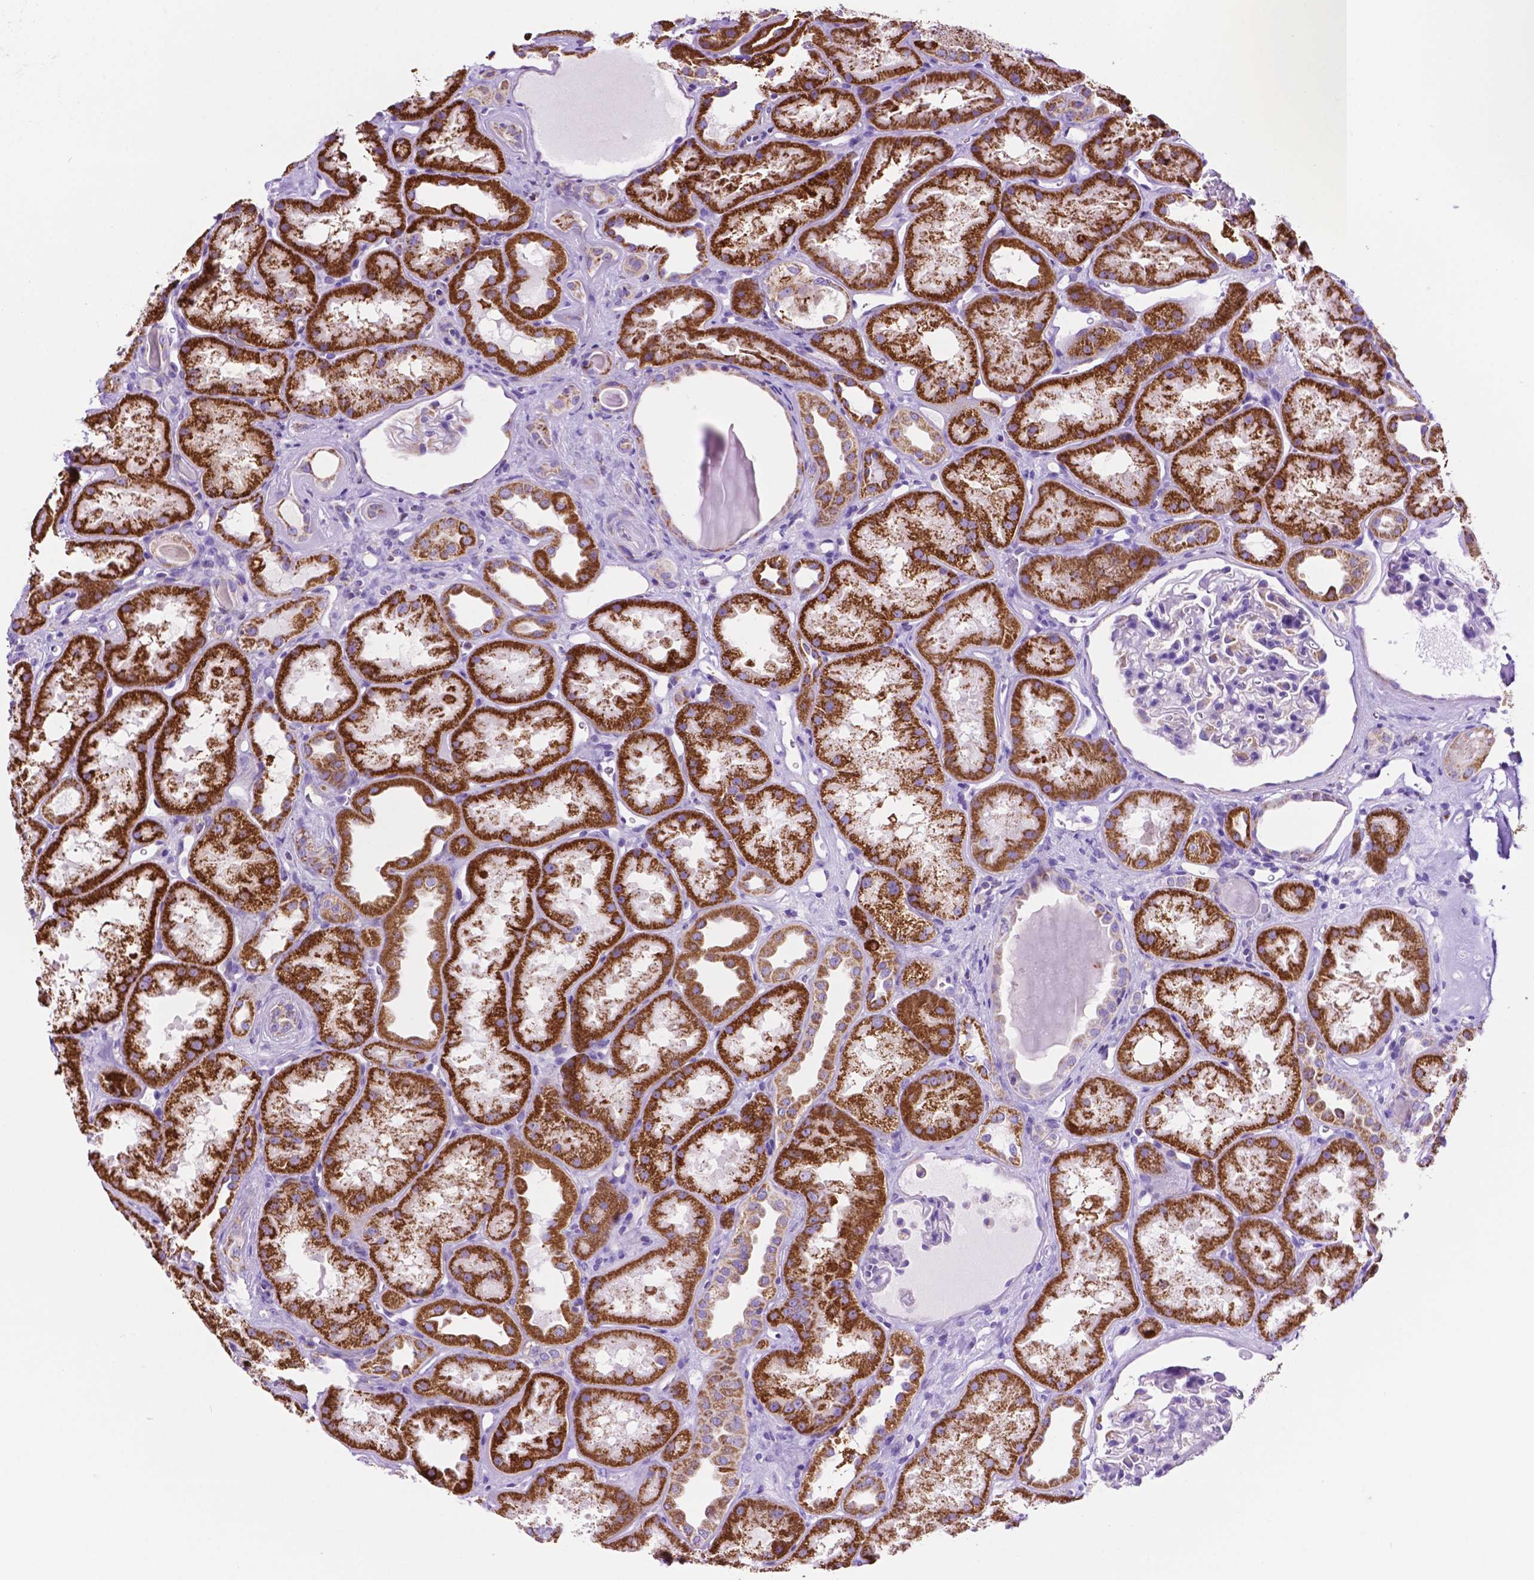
{"staining": {"intensity": "negative", "quantity": "none", "location": "none"}, "tissue": "kidney", "cell_type": "Cells in glomeruli", "image_type": "normal", "snomed": [{"axis": "morphology", "description": "Normal tissue, NOS"}, {"axis": "topography", "description": "Kidney"}], "caption": "The photomicrograph displays no significant expression in cells in glomeruli of kidney. (IHC, brightfield microscopy, high magnification).", "gene": "GDPD5", "patient": {"sex": "male", "age": 61}}